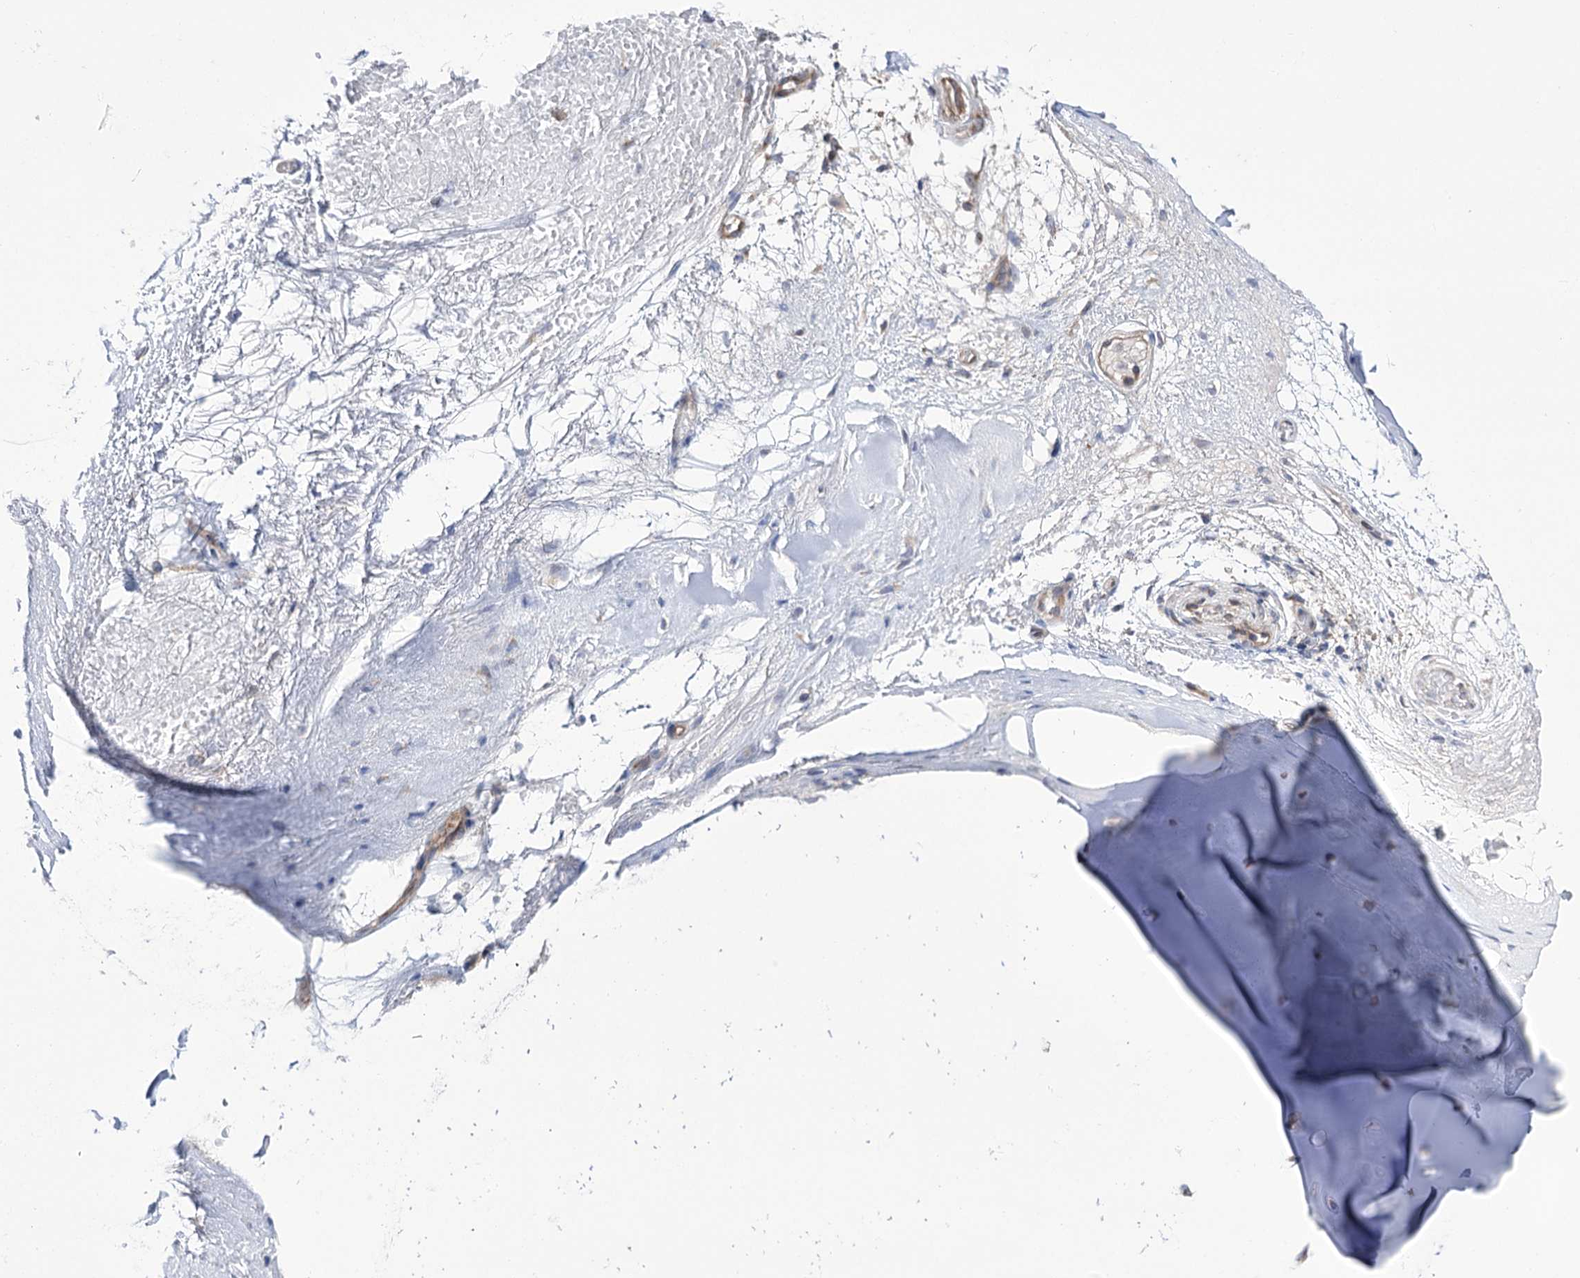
{"staining": {"intensity": "negative", "quantity": "none", "location": "none"}, "tissue": "adipose tissue", "cell_type": "Adipocytes", "image_type": "normal", "snomed": [{"axis": "morphology", "description": "Normal tissue, NOS"}, {"axis": "morphology", "description": "Basal cell carcinoma"}, {"axis": "topography", "description": "Cartilage tissue"}, {"axis": "topography", "description": "Nasopharynx"}, {"axis": "topography", "description": "Oral tissue"}], "caption": "This image is of normal adipose tissue stained with immunohistochemistry (IHC) to label a protein in brown with the nuclei are counter-stained blue. There is no expression in adipocytes.", "gene": "ZNF622", "patient": {"sex": "female", "age": 77}}